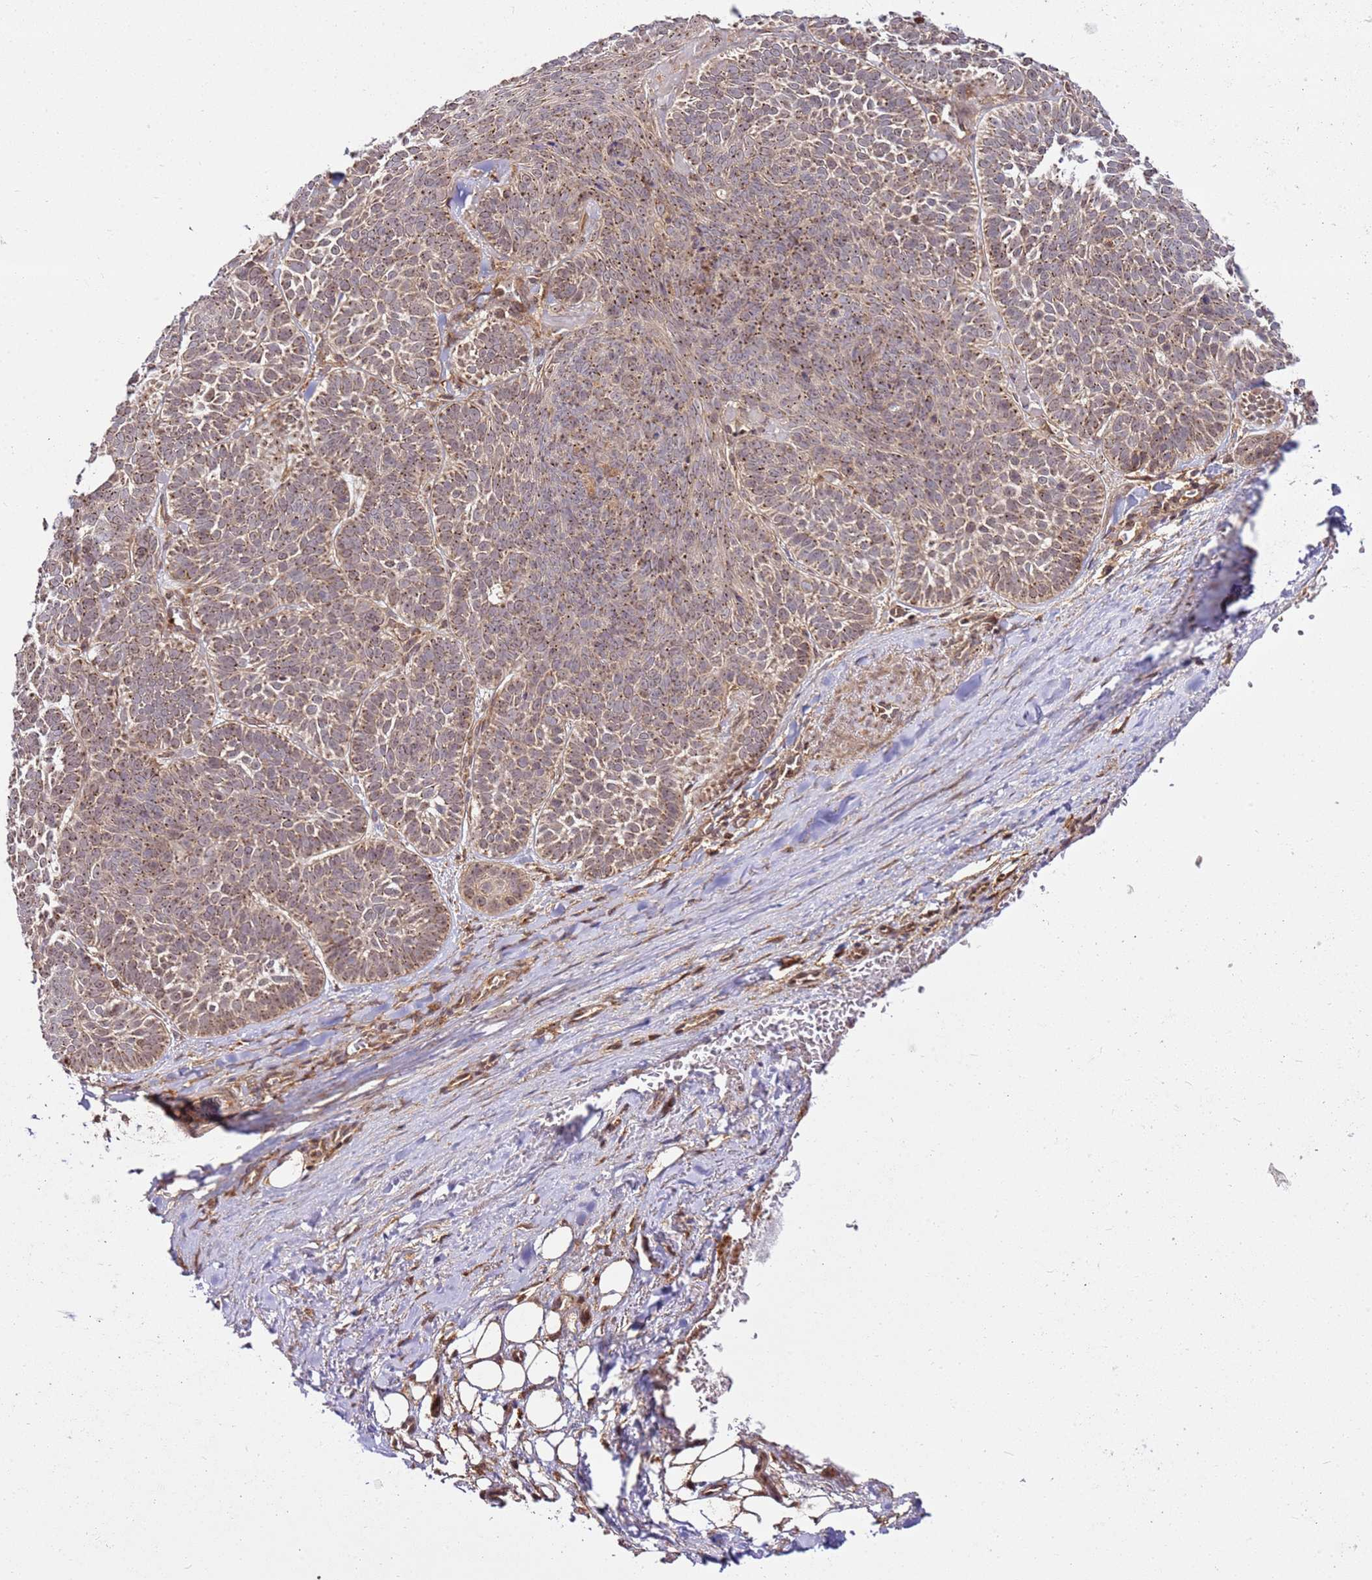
{"staining": {"intensity": "moderate", "quantity": ">75%", "location": "cytoplasmic/membranous,nuclear"}, "tissue": "skin cancer", "cell_type": "Tumor cells", "image_type": "cancer", "snomed": [{"axis": "morphology", "description": "Basal cell carcinoma"}, {"axis": "topography", "description": "Skin"}], "caption": "Human skin cancer (basal cell carcinoma) stained for a protein (brown) reveals moderate cytoplasmic/membranous and nuclear positive staining in approximately >75% of tumor cells.", "gene": "RASA3", "patient": {"sex": "male", "age": 85}}